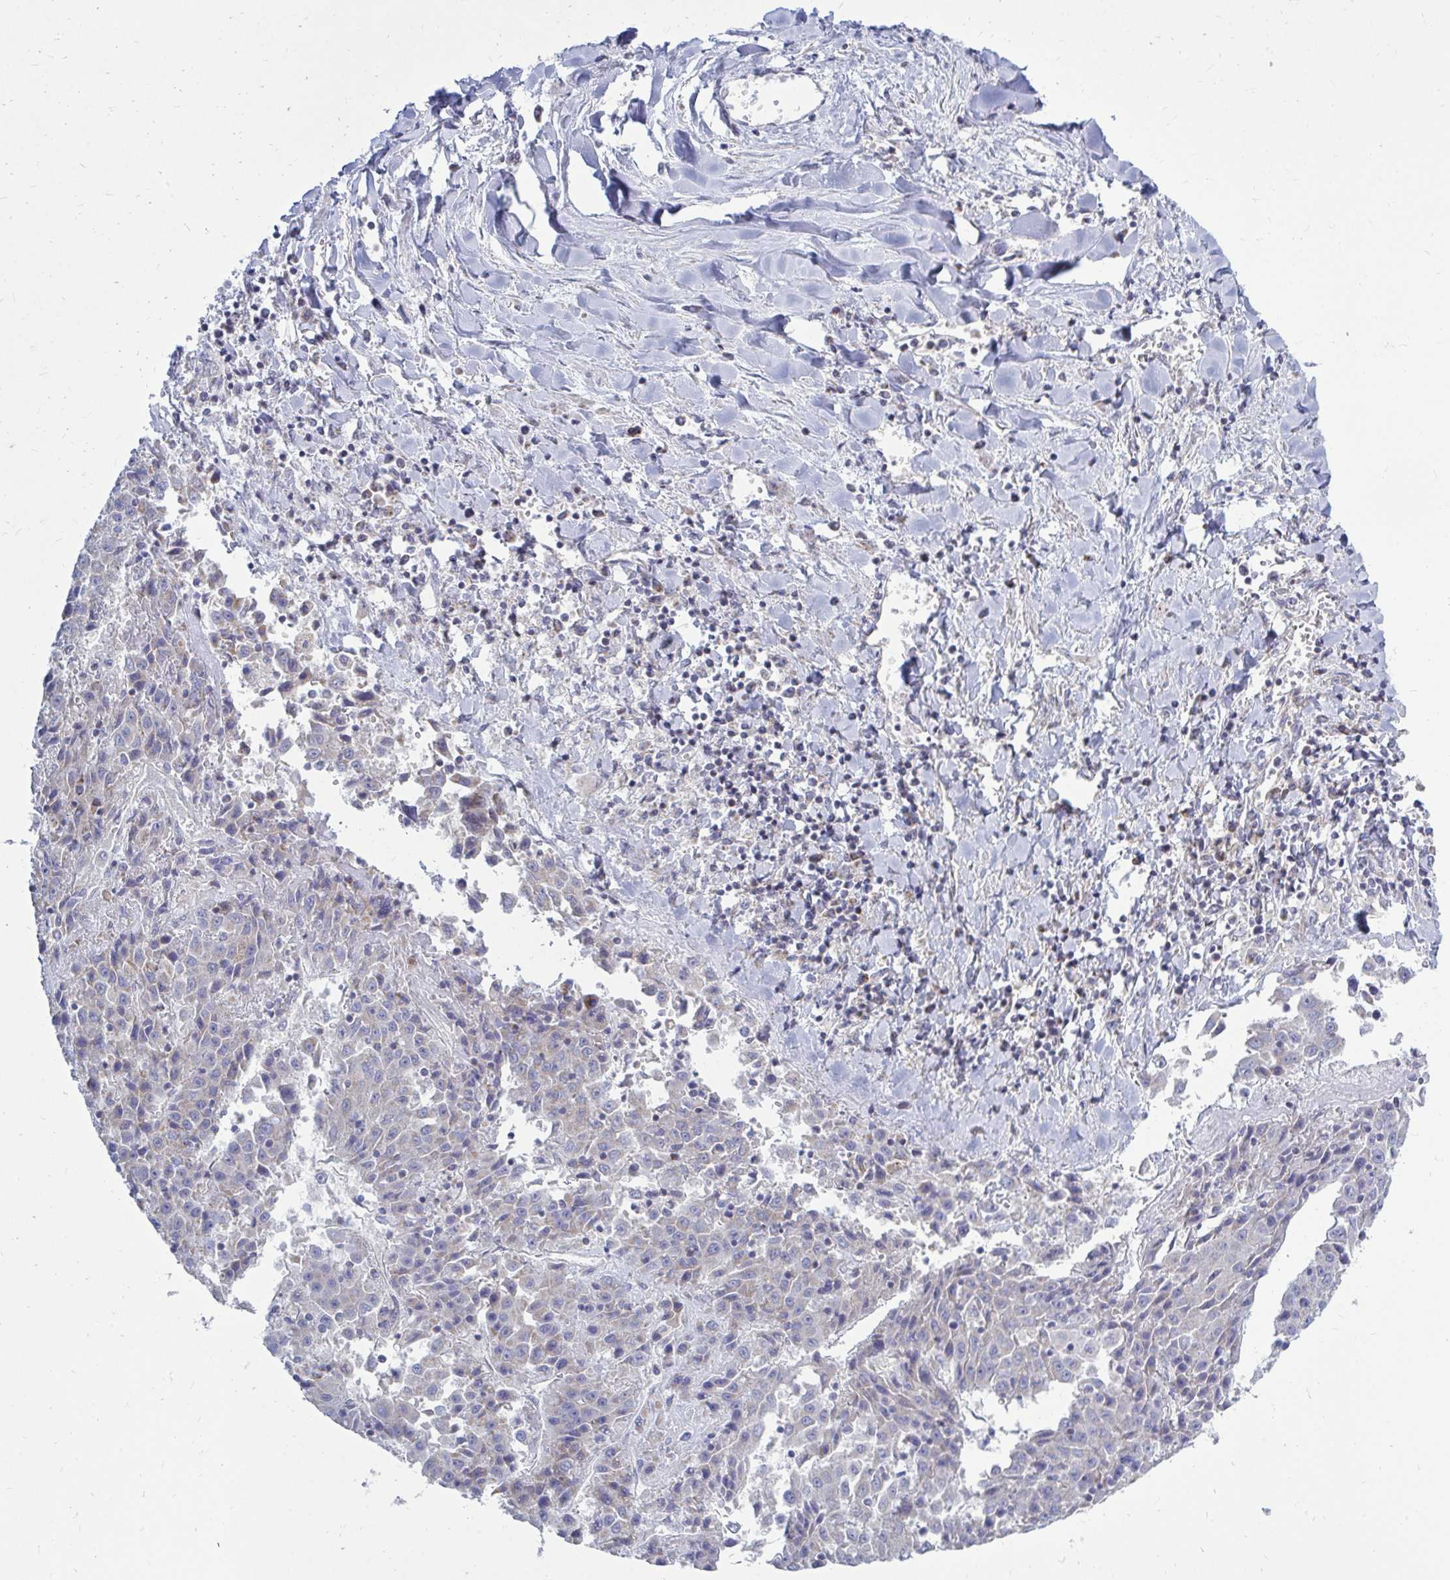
{"staining": {"intensity": "negative", "quantity": "none", "location": "none"}, "tissue": "liver cancer", "cell_type": "Tumor cells", "image_type": "cancer", "snomed": [{"axis": "morphology", "description": "Carcinoma, Hepatocellular, NOS"}, {"axis": "topography", "description": "Liver"}], "caption": "Histopathology image shows no significant protein positivity in tumor cells of liver cancer (hepatocellular carcinoma).", "gene": "OR10R2", "patient": {"sex": "female", "age": 53}}